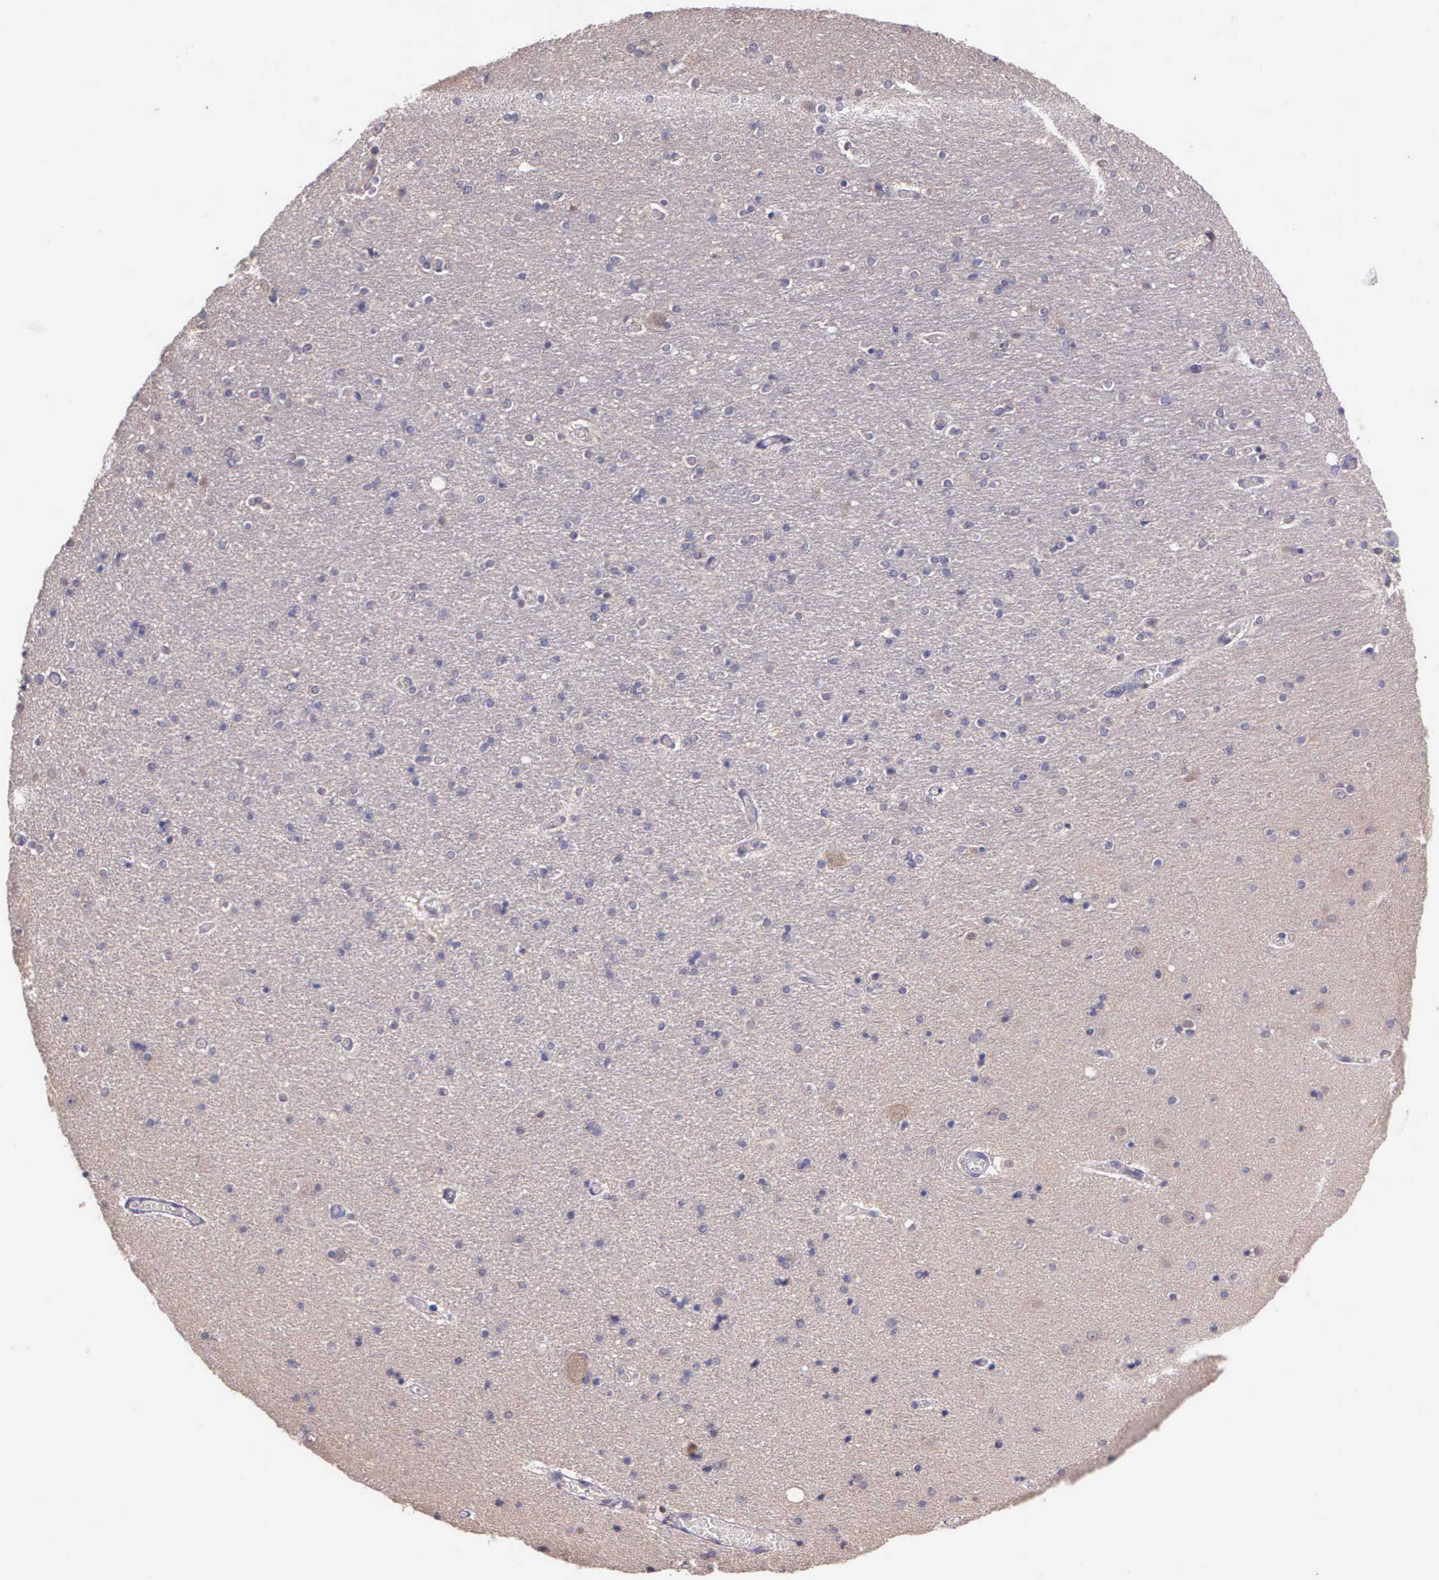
{"staining": {"intensity": "negative", "quantity": "none", "location": "none"}, "tissue": "hippocampus", "cell_type": "Glial cells", "image_type": "normal", "snomed": [{"axis": "morphology", "description": "Normal tissue, NOS"}, {"axis": "topography", "description": "Hippocampus"}], "caption": "Human hippocampus stained for a protein using immunohistochemistry displays no staining in glial cells.", "gene": "IGBP1P2", "patient": {"sex": "female", "age": 54}}